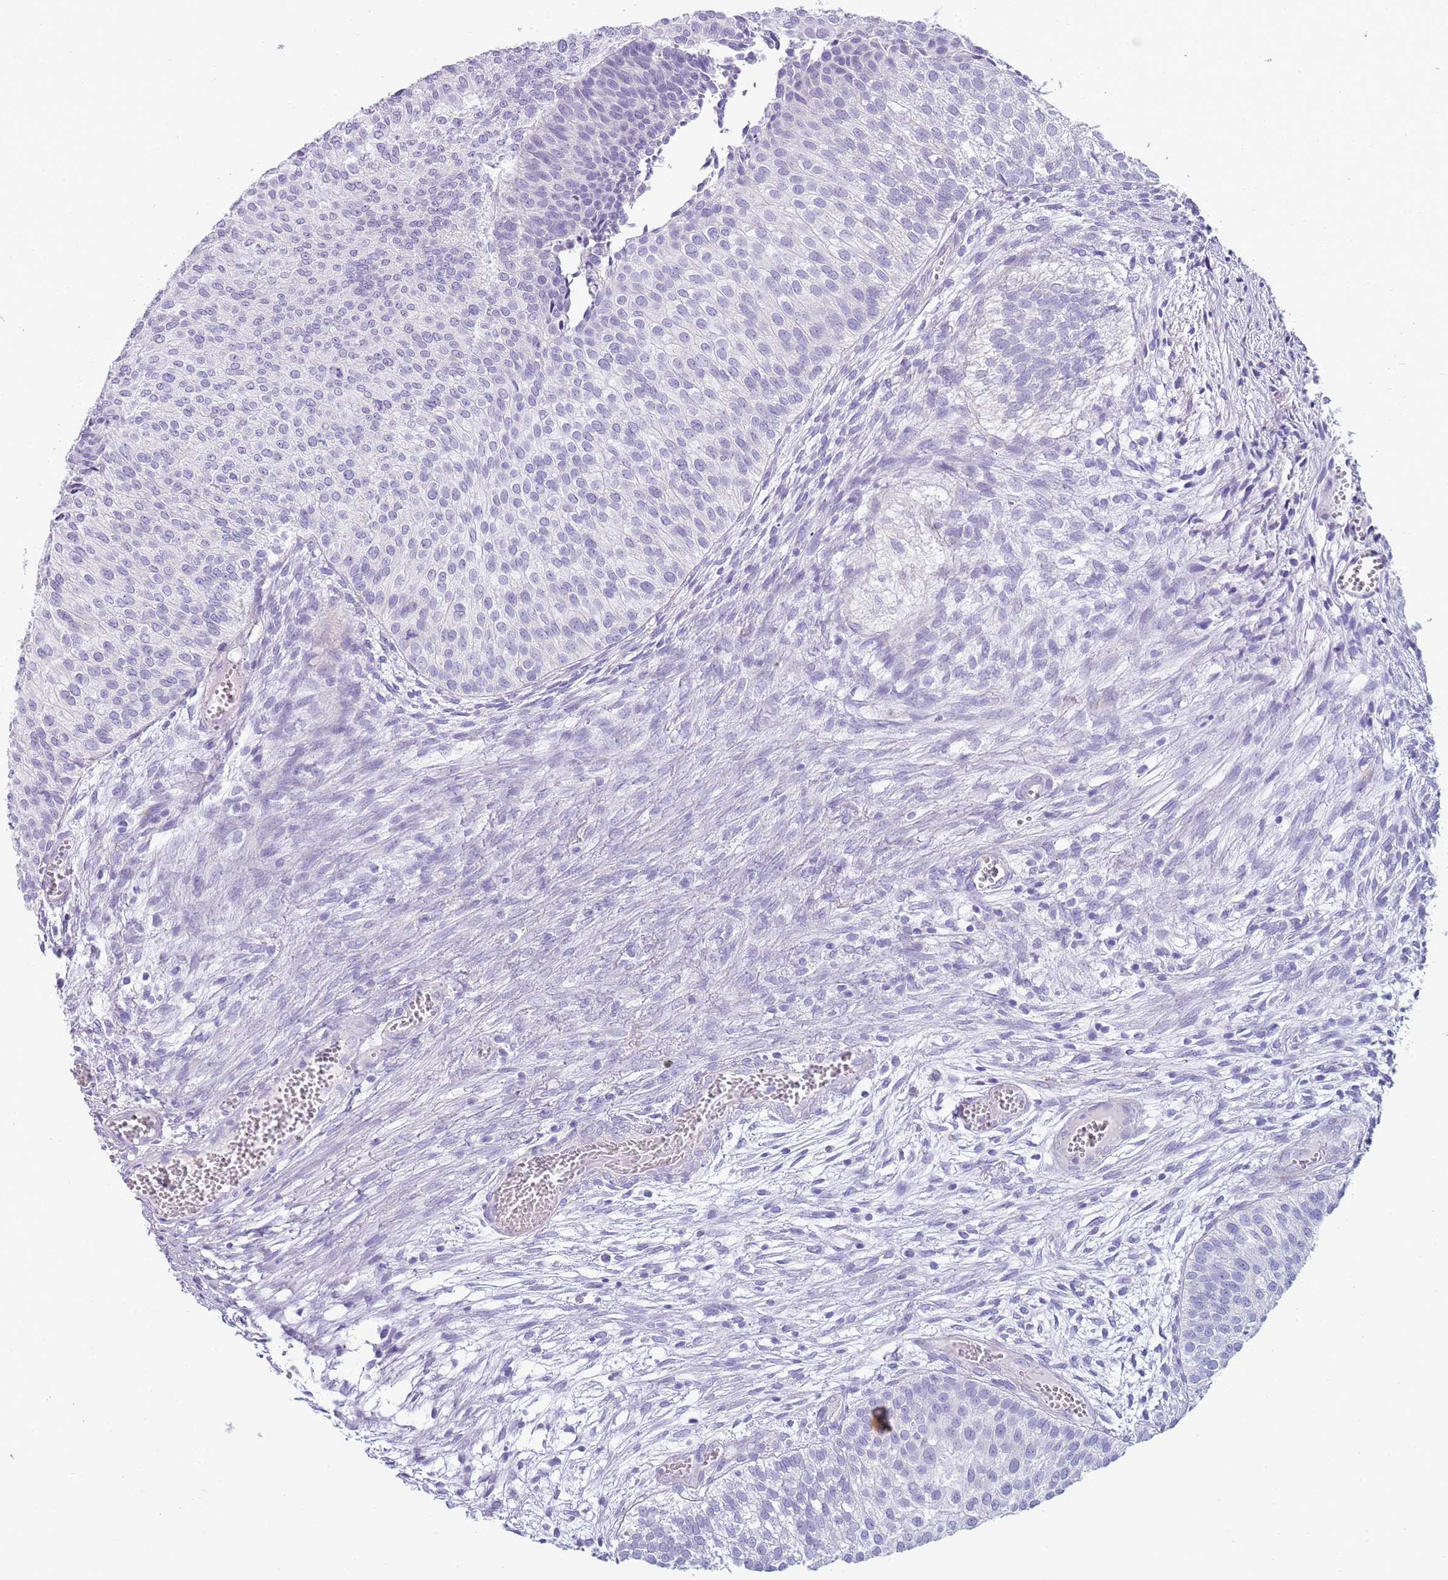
{"staining": {"intensity": "negative", "quantity": "none", "location": "none"}, "tissue": "urothelial cancer", "cell_type": "Tumor cells", "image_type": "cancer", "snomed": [{"axis": "morphology", "description": "Urothelial carcinoma, Low grade"}, {"axis": "topography", "description": "Urinary bladder"}], "caption": "Tumor cells show no significant expression in urothelial carcinoma (low-grade).", "gene": "NBPF20", "patient": {"sex": "male", "age": 84}}